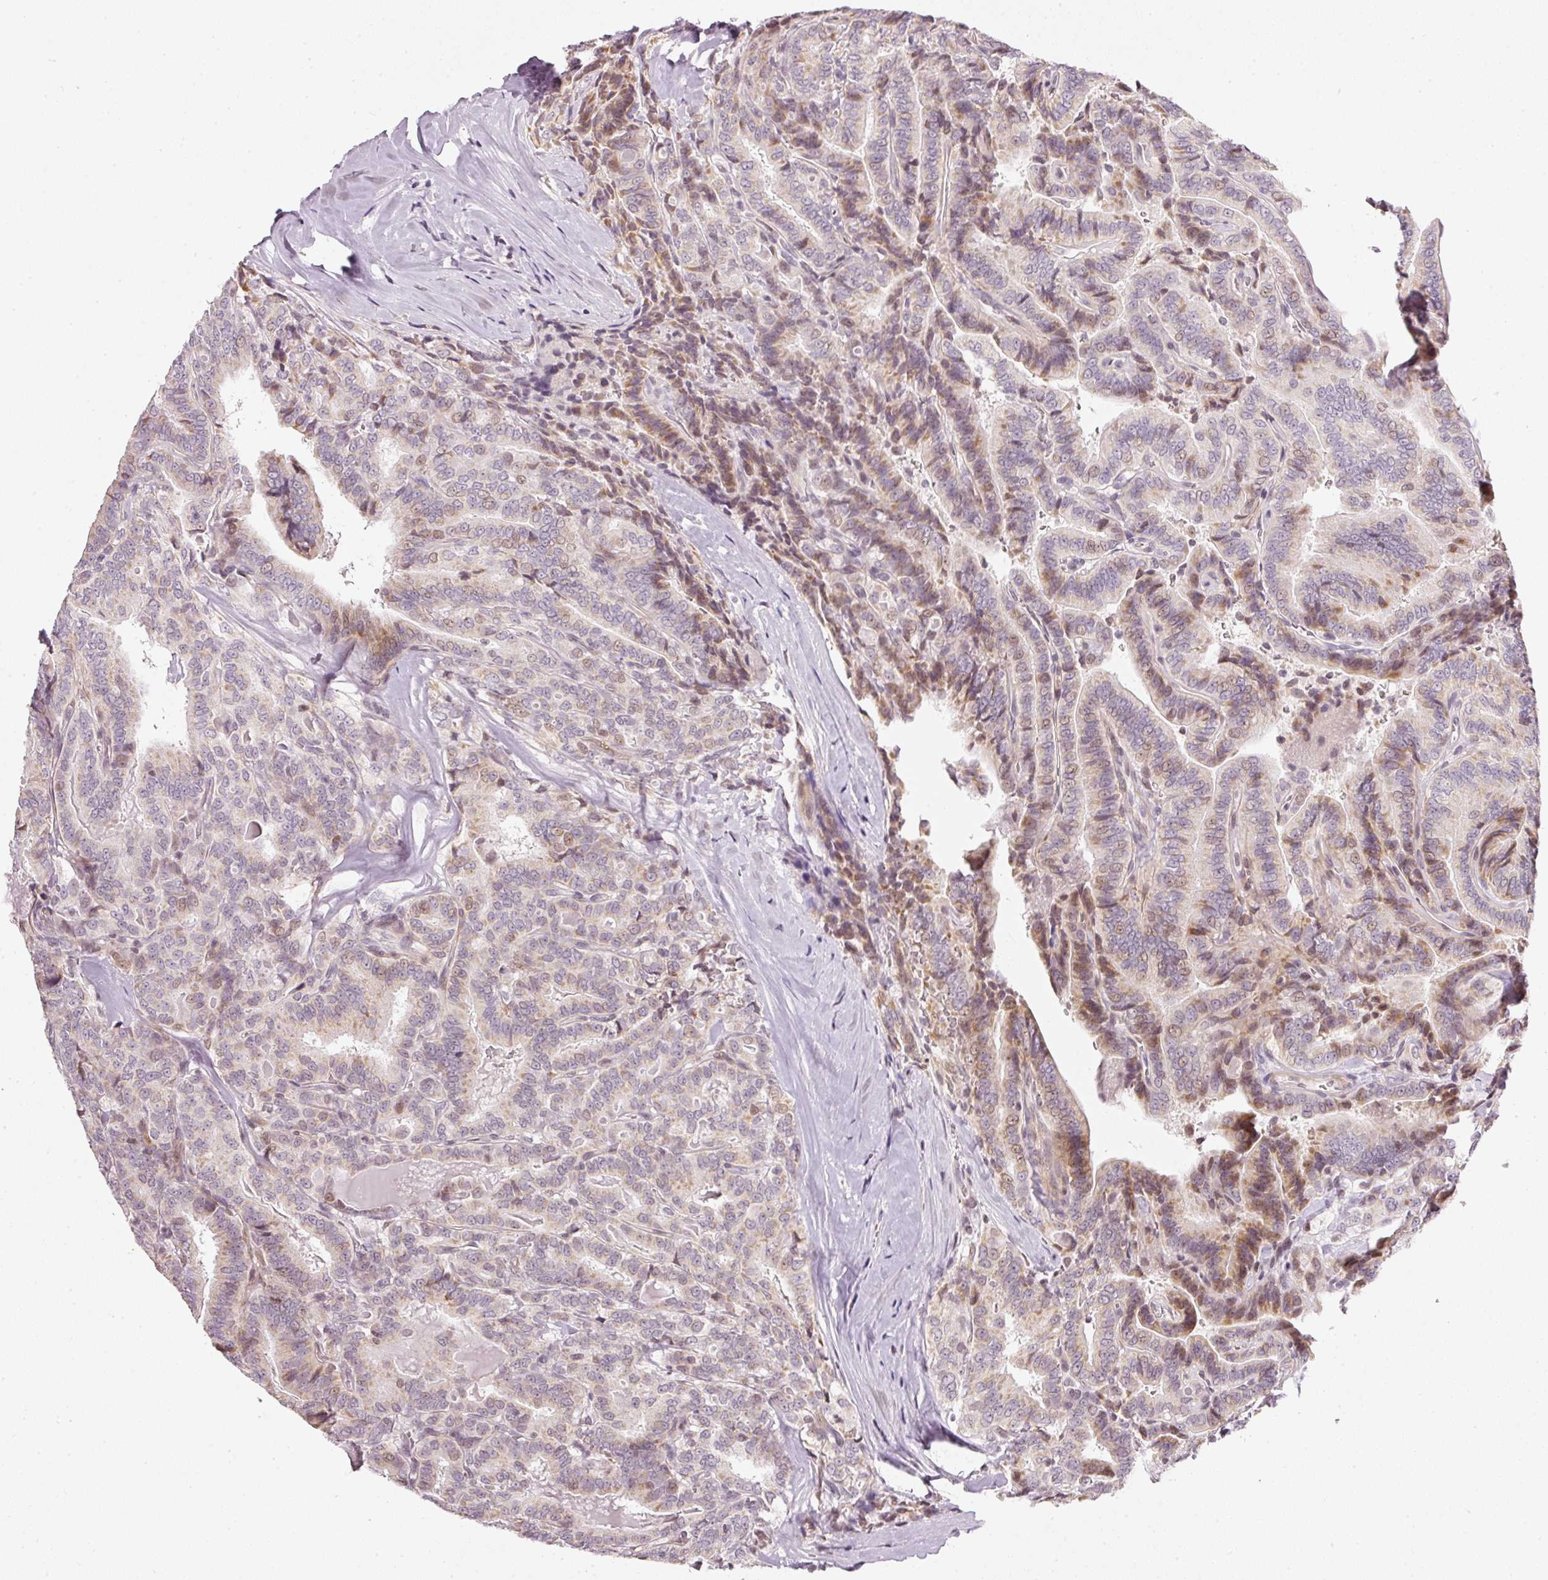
{"staining": {"intensity": "moderate", "quantity": "25%-75%", "location": "cytoplasmic/membranous"}, "tissue": "thyroid cancer", "cell_type": "Tumor cells", "image_type": "cancer", "snomed": [{"axis": "morphology", "description": "Papillary adenocarcinoma, NOS"}, {"axis": "topography", "description": "Thyroid gland"}], "caption": "Papillary adenocarcinoma (thyroid) stained for a protein demonstrates moderate cytoplasmic/membranous positivity in tumor cells.", "gene": "NRDE2", "patient": {"sex": "male", "age": 61}}